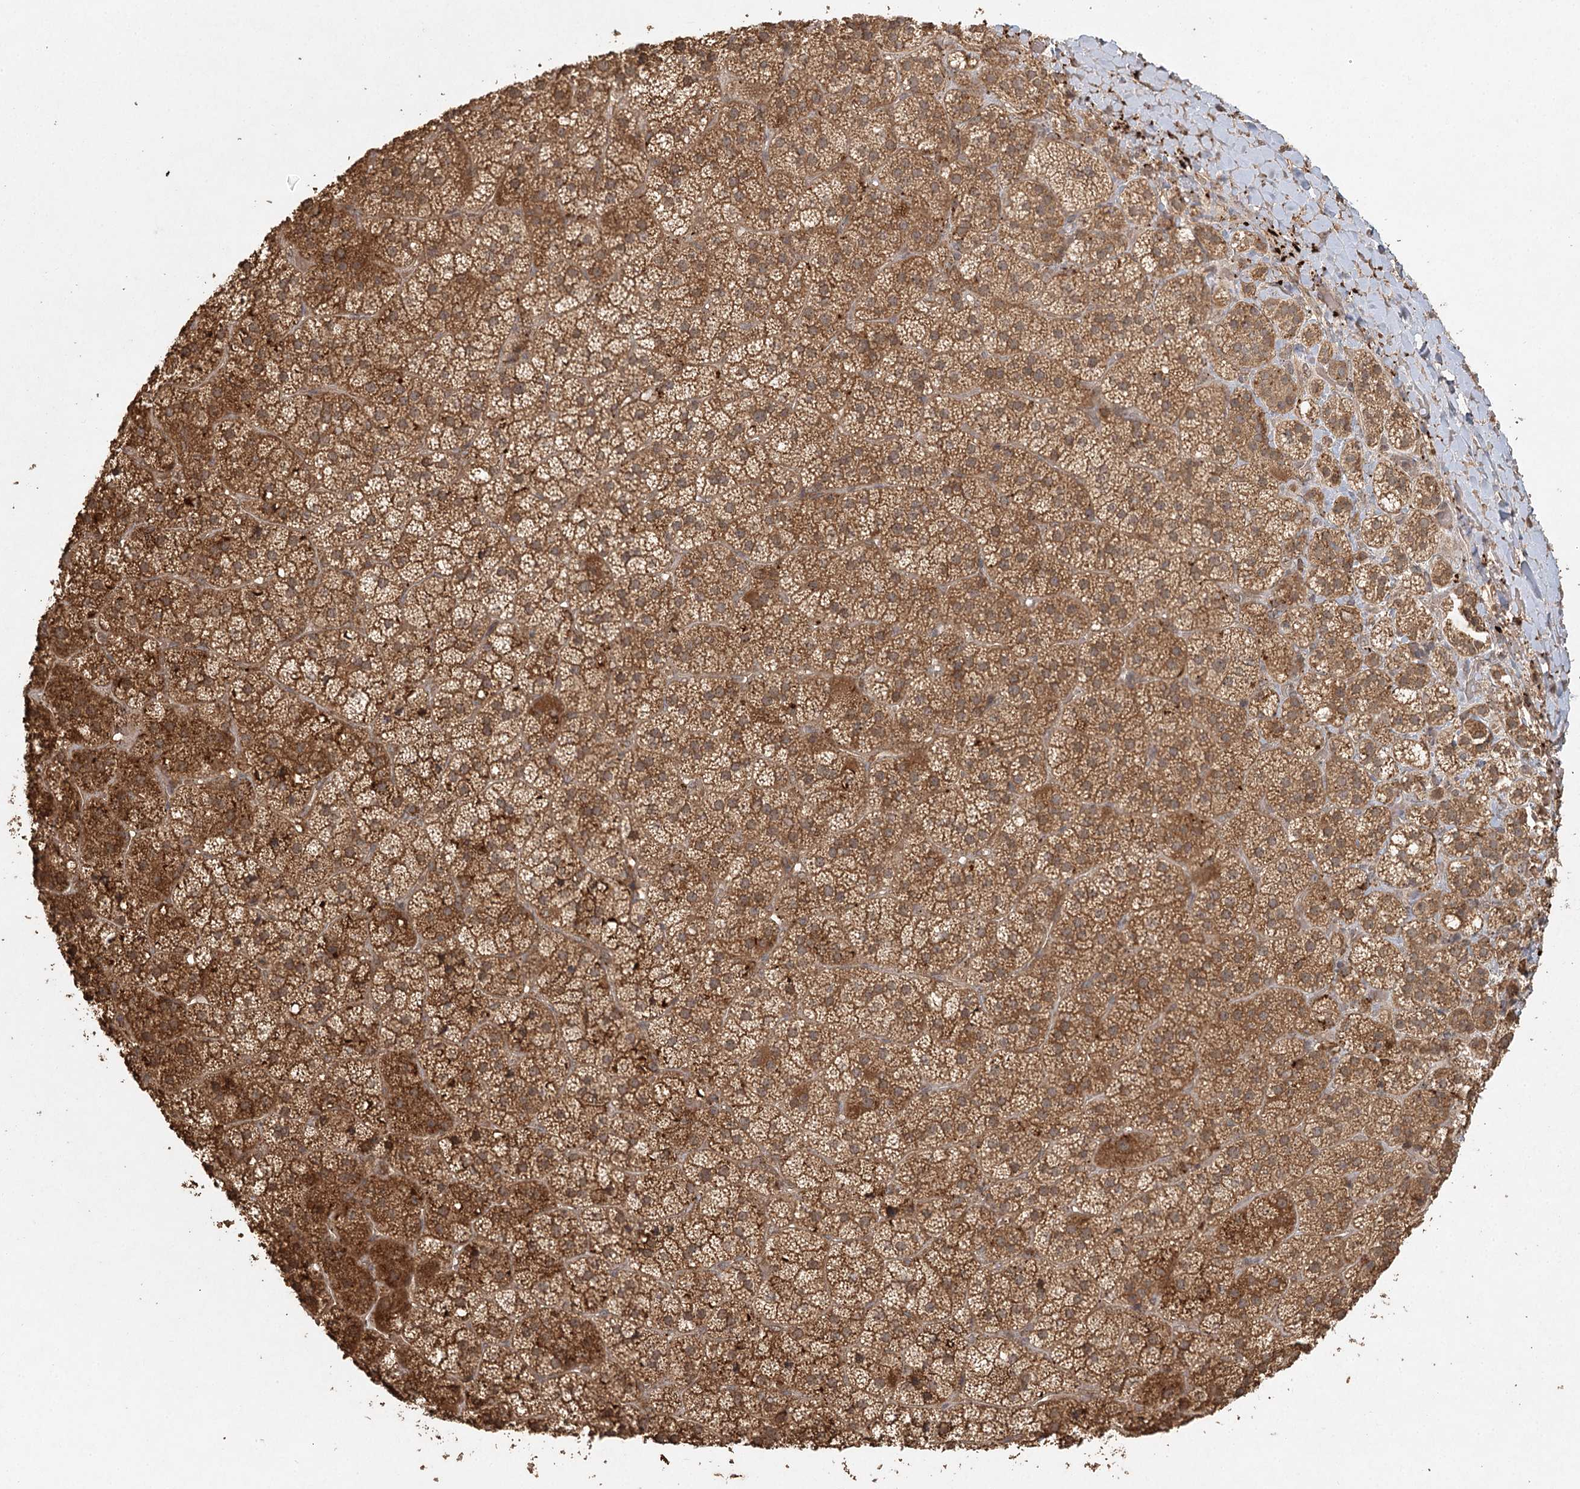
{"staining": {"intensity": "moderate", "quantity": ">75%", "location": "cytoplasmic/membranous"}, "tissue": "adrenal gland", "cell_type": "Glandular cells", "image_type": "normal", "snomed": [{"axis": "morphology", "description": "Normal tissue, NOS"}, {"axis": "topography", "description": "Adrenal gland"}], "caption": "Immunohistochemical staining of benign human adrenal gland displays moderate cytoplasmic/membranous protein staining in approximately >75% of glandular cells. Nuclei are stained in blue.", "gene": "ARL13A", "patient": {"sex": "female", "age": 44}}